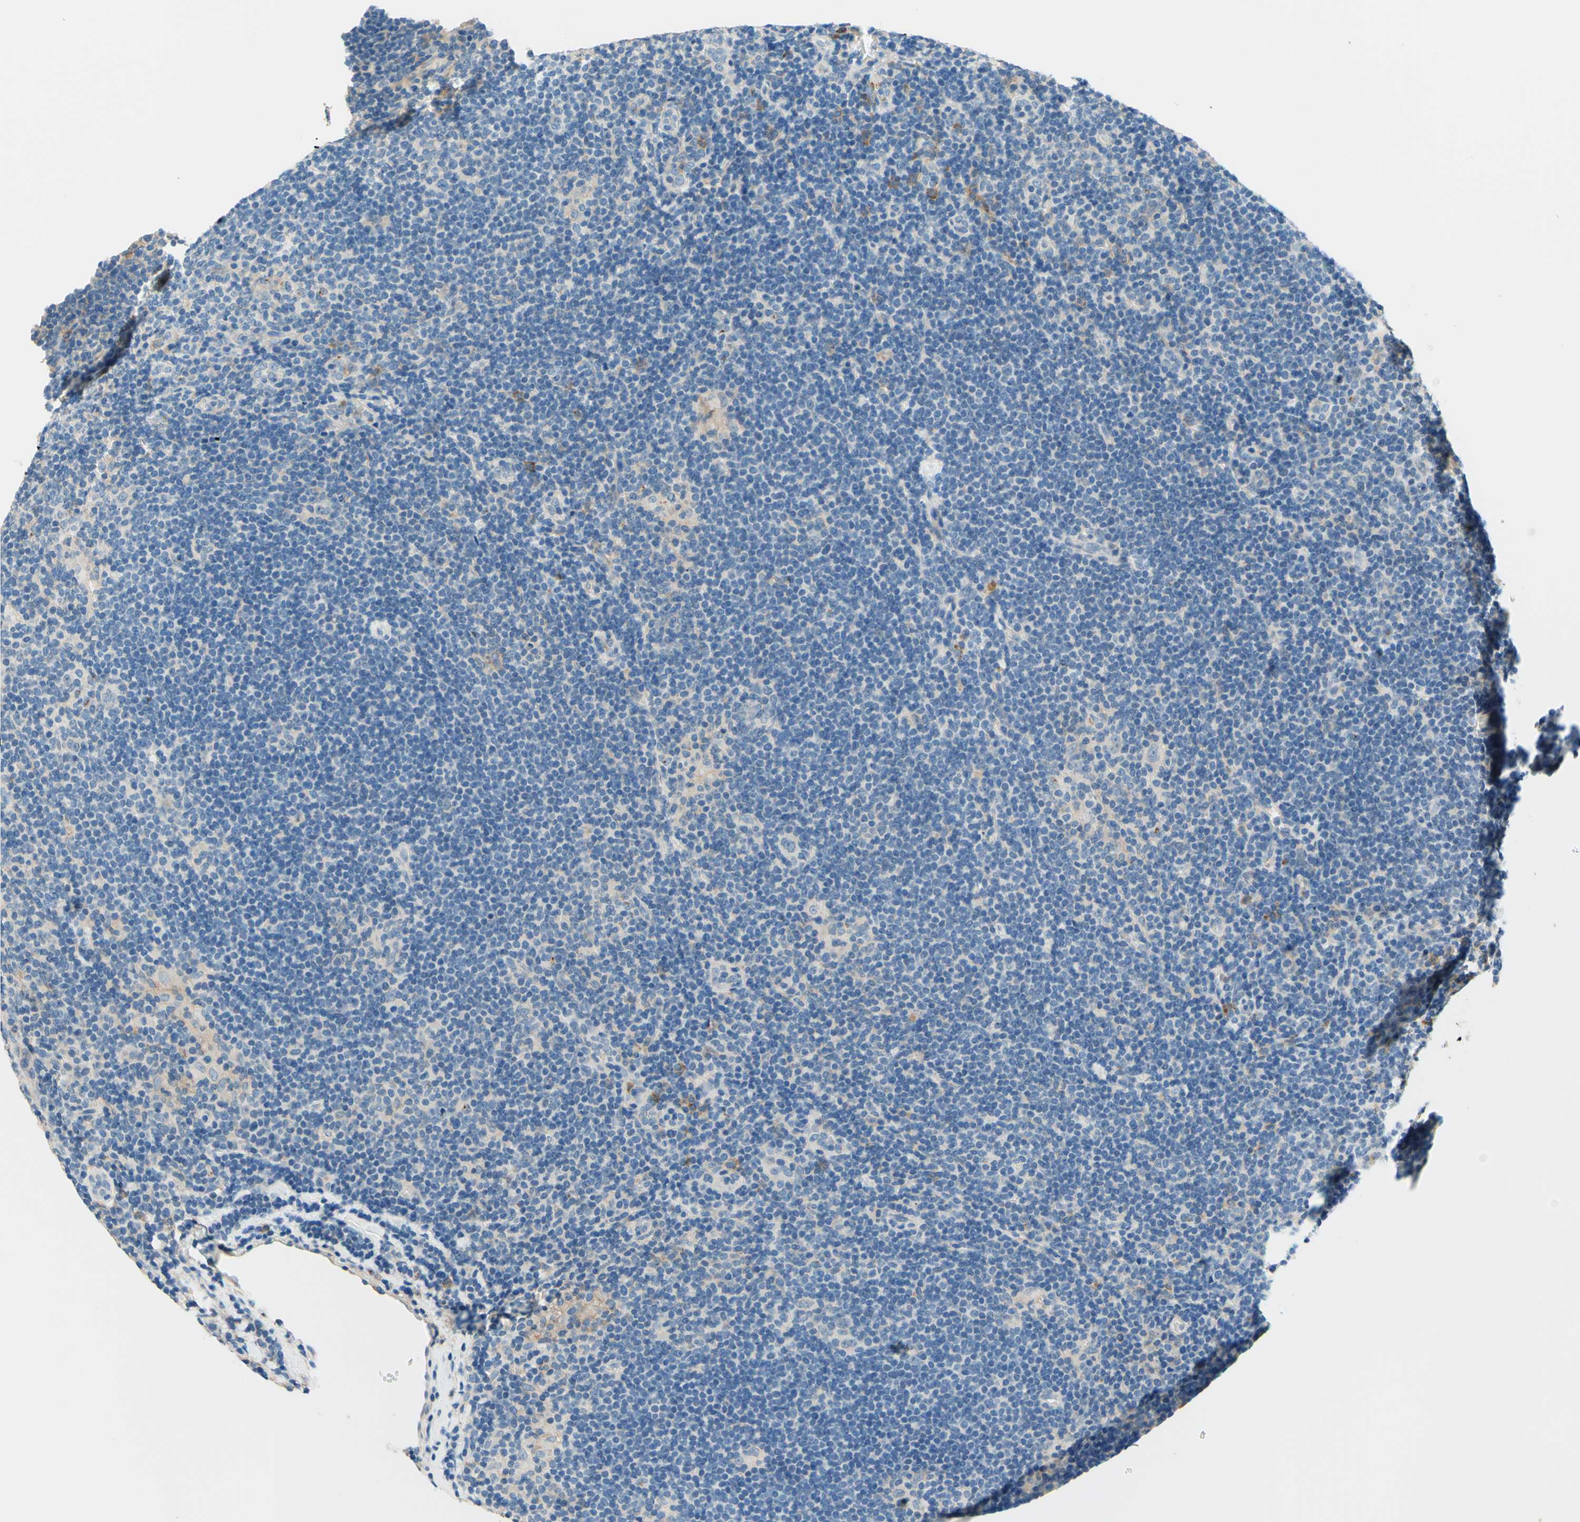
{"staining": {"intensity": "negative", "quantity": "none", "location": "none"}, "tissue": "lymphoma", "cell_type": "Tumor cells", "image_type": "cancer", "snomed": [{"axis": "morphology", "description": "Hodgkin's disease, NOS"}, {"axis": "topography", "description": "Lymph node"}], "caption": "Tumor cells are negative for protein expression in human Hodgkin's disease. (DAB (3,3'-diaminobenzidine) immunohistochemistry (IHC) with hematoxylin counter stain).", "gene": "SIGLEC9", "patient": {"sex": "female", "age": 57}}